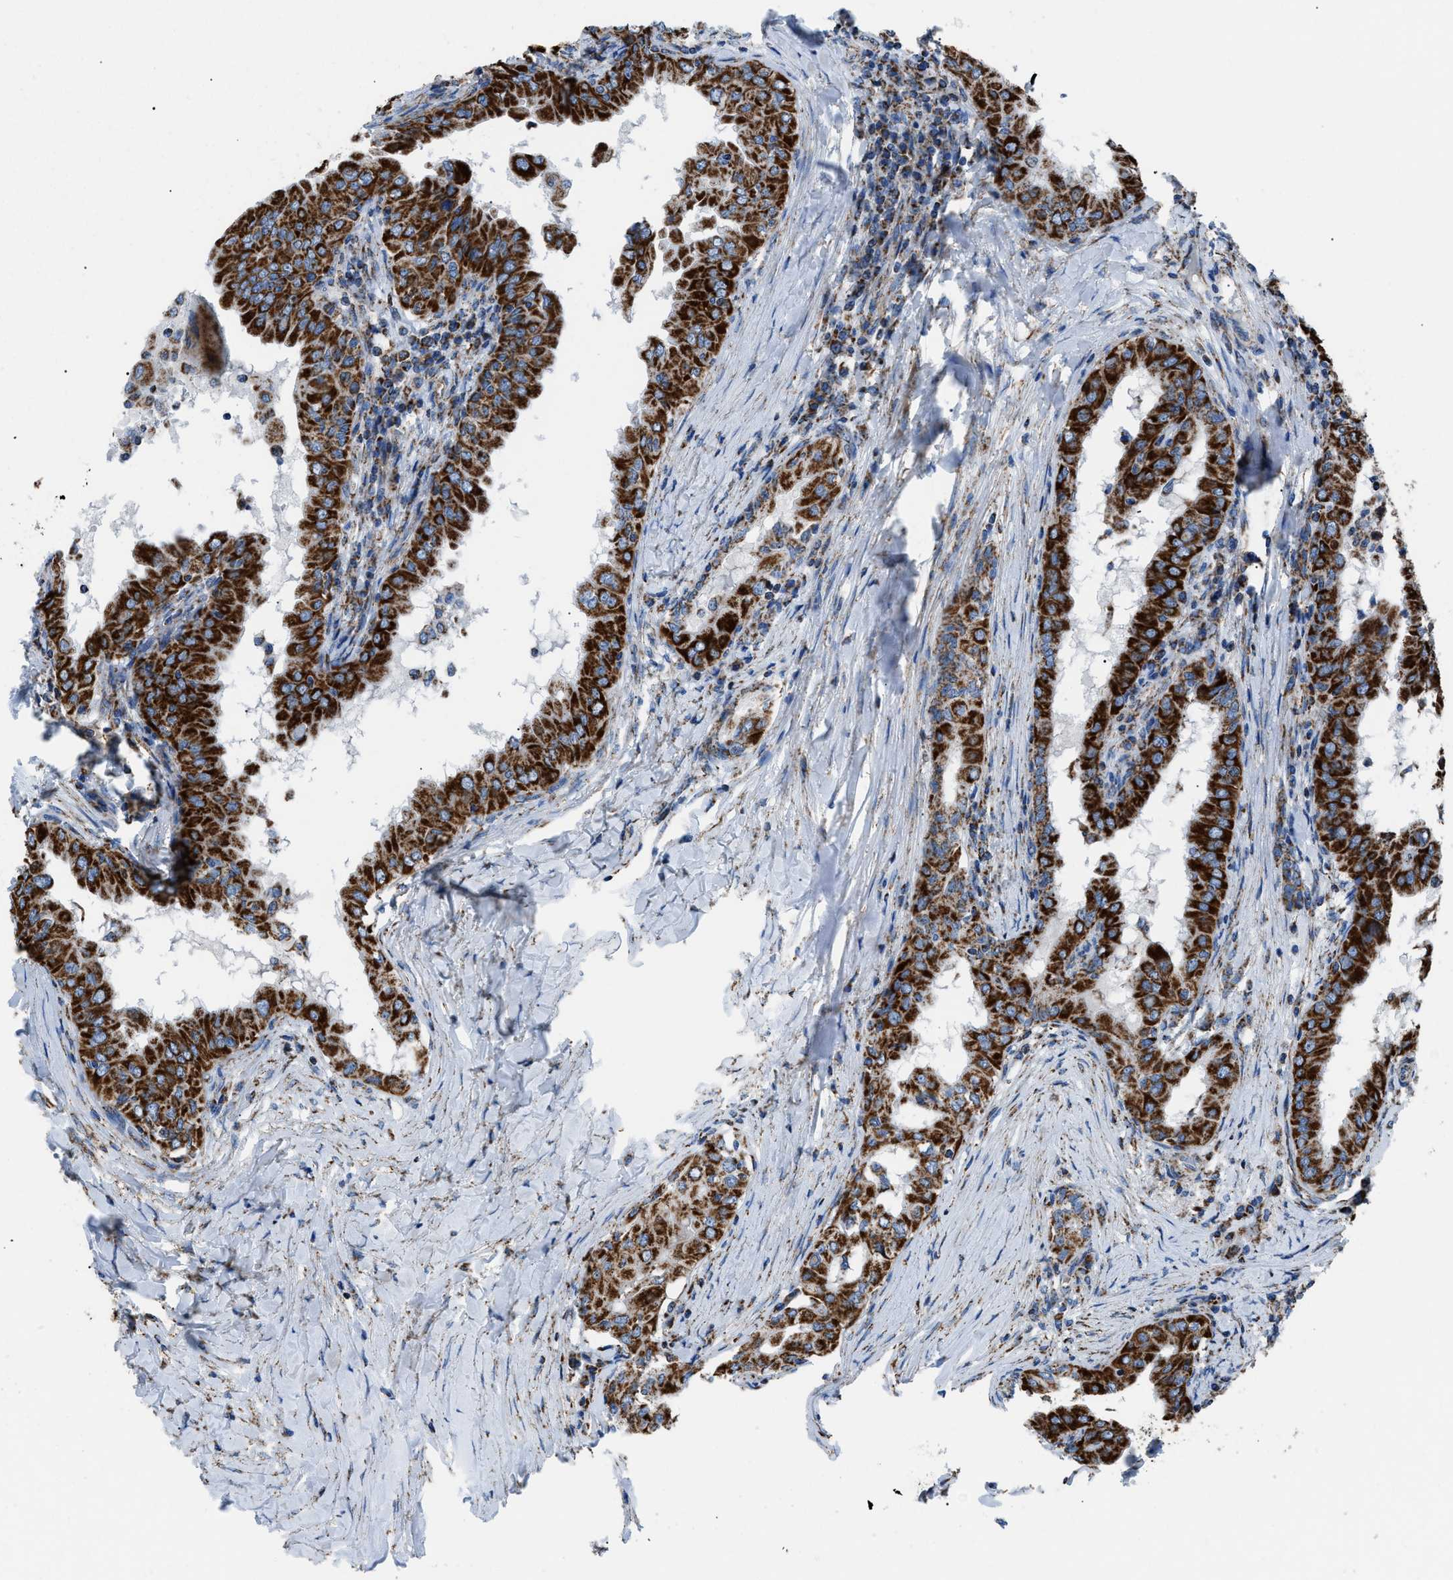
{"staining": {"intensity": "strong", "quantity": ">75%", "location": "cytoplasmic/membranous"}, "tissue": "thyroid cancer", "cell_type": "Tumor cells", "image_type": "cancer", "snomed": [{"axis": "morphology", "description": "Papillary adenocarcinoma, NOS"}, {"axis": "topography", "description": "Thyroid gland"}], "caption": "Thyroid cancer (papillary adenocarcinoma) stained for a protein (brown) exhibits strong cytoplasmic/membranous positive expression in about >75% of tumor cells.", "gene": "PHB2", "patient": {"sex": "male", "age": 33}}